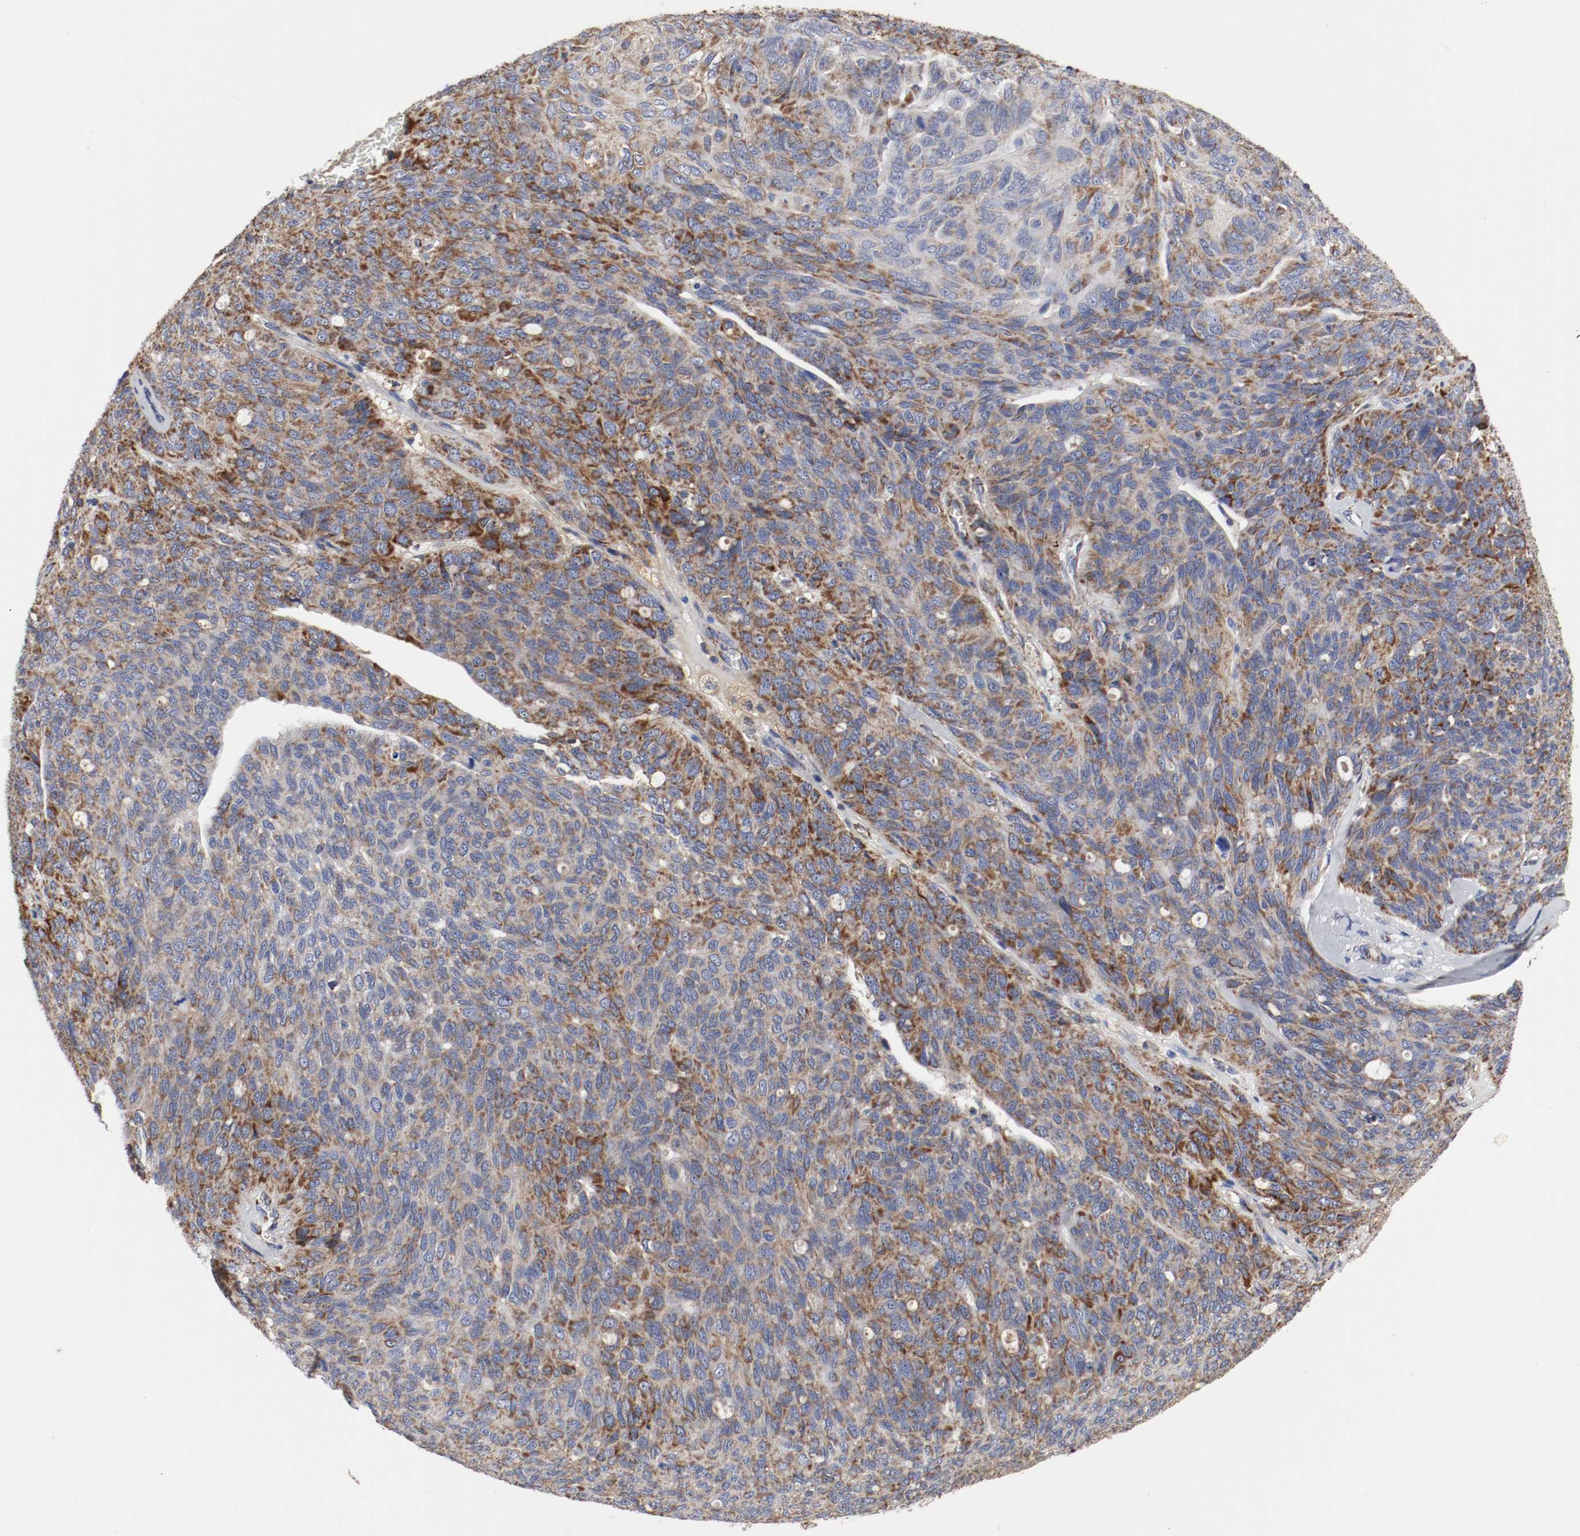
{"staining": {"intensity": "strong", "quantity": "25%-75%", "location": "cytoplasmic/membranous"}, "tissue": "ovarian cancer", "cell_type": "Tumor cells", "image_type": "cancer", "snomed": [{"axis": "morphology", "description": "Carcinoma, endometroid"}, {"axis": "topography", "description": "Ovary"}], "caption": "Ovarian endometroid carcinoma stained with immunohistochemistry exhibits strong cytoplasmic/membranous expression in approximately 25%-75% of tumor cells. (brown staining indicates protein expression, while blue staining denotes nuclei).", "gene": "AFG3L2", "patient": {"sex": "female", "age": 60}}